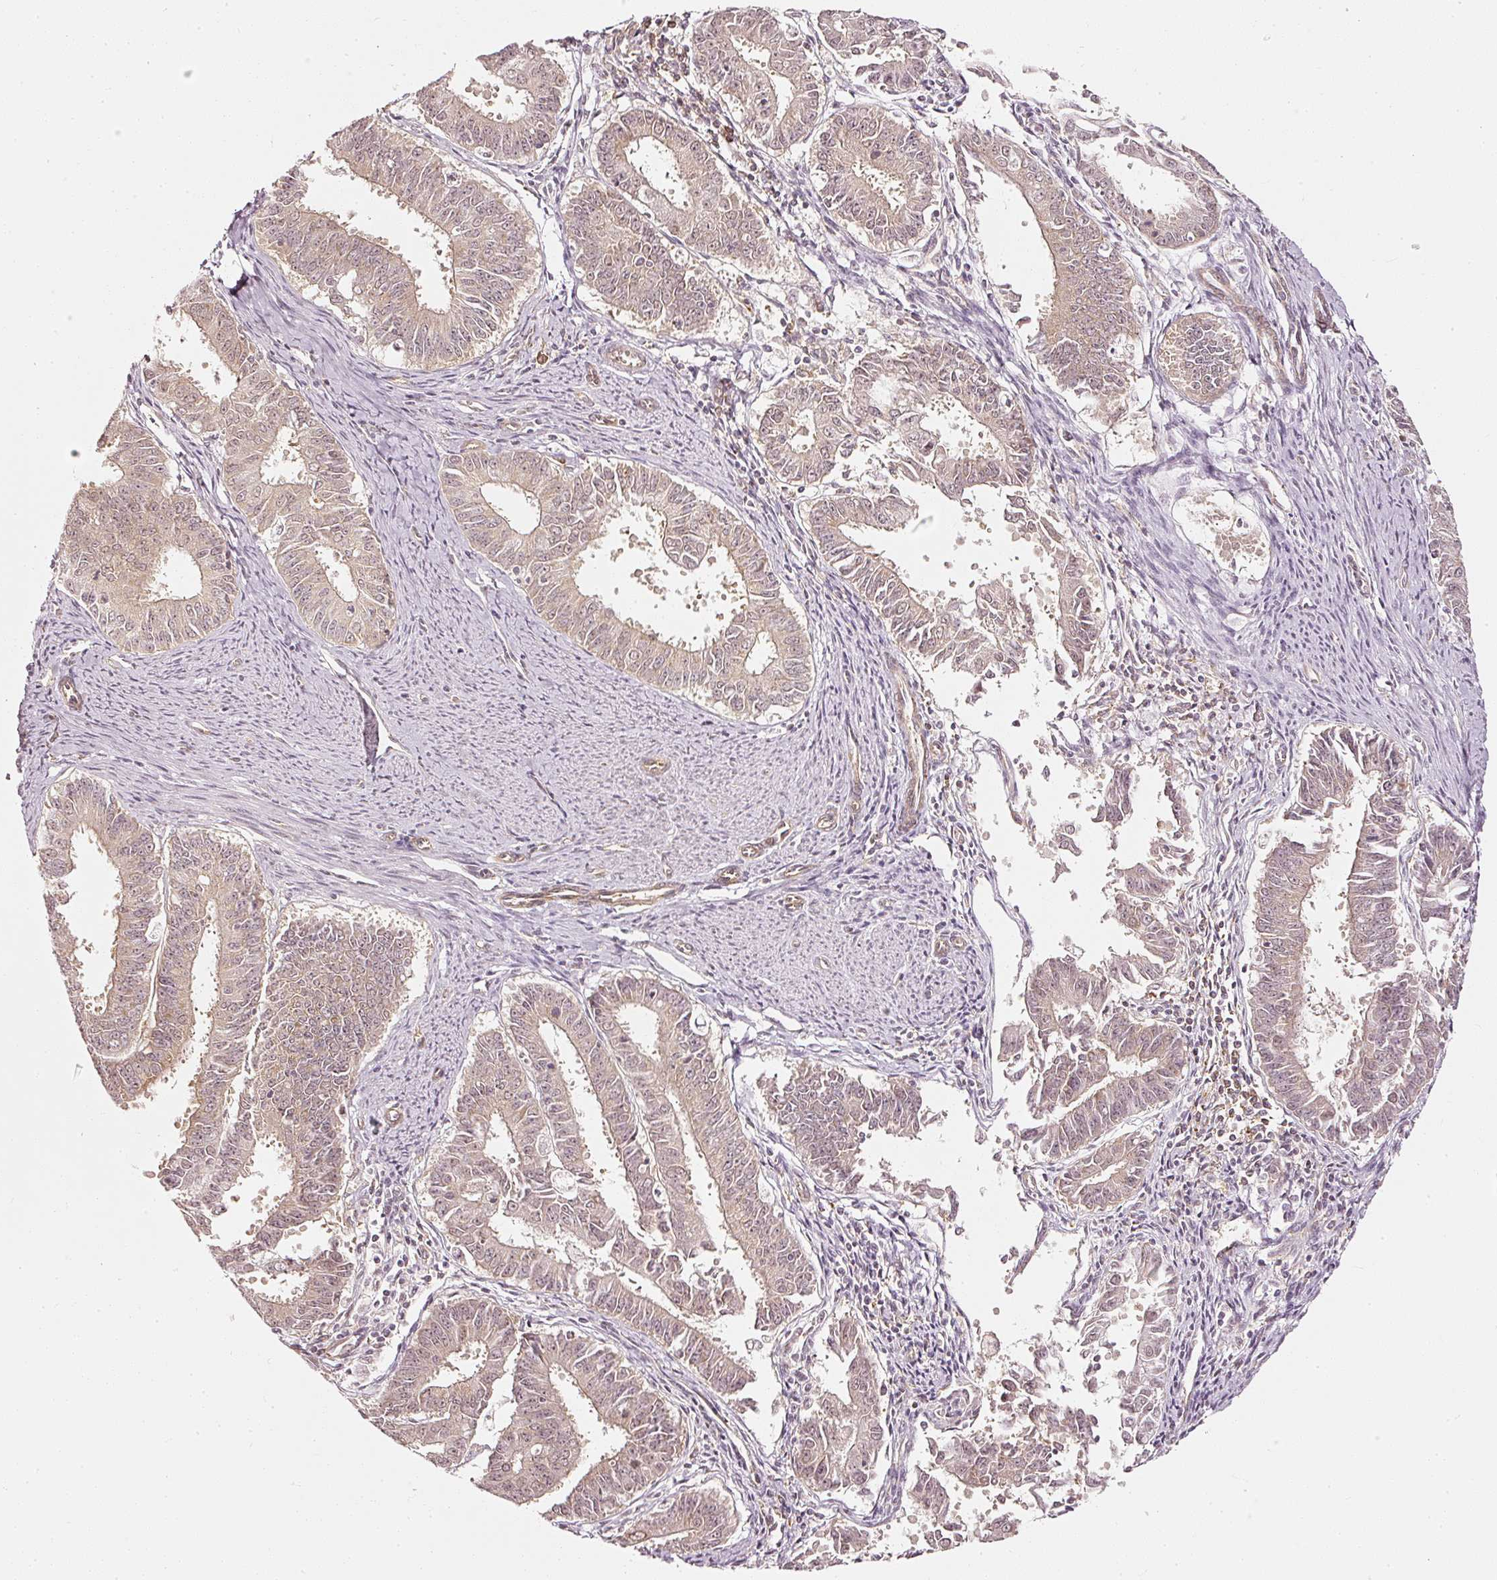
{"staining": {"intensity": "weak", "quantity": "25%-75%", "location": "cytoplasmic/membranous"}, "tissue": "endometrial cancer", "cell_type": "Tumor cells", "image_type": "cancer", "snomed": [{"axis": "morphology", "description": "Adenocarcinoma, NOS"}, {"axis": "topography", "description": "Endometrium"}], "caption": "A low amount of weak cytoplasmic/membranous staining is seen in approximately 25%-75% of tumor cells in adenocarcinoma (endometrial) tissue.", "gene": "DRD2", "patient": {"sex": "female", "age": 73}}